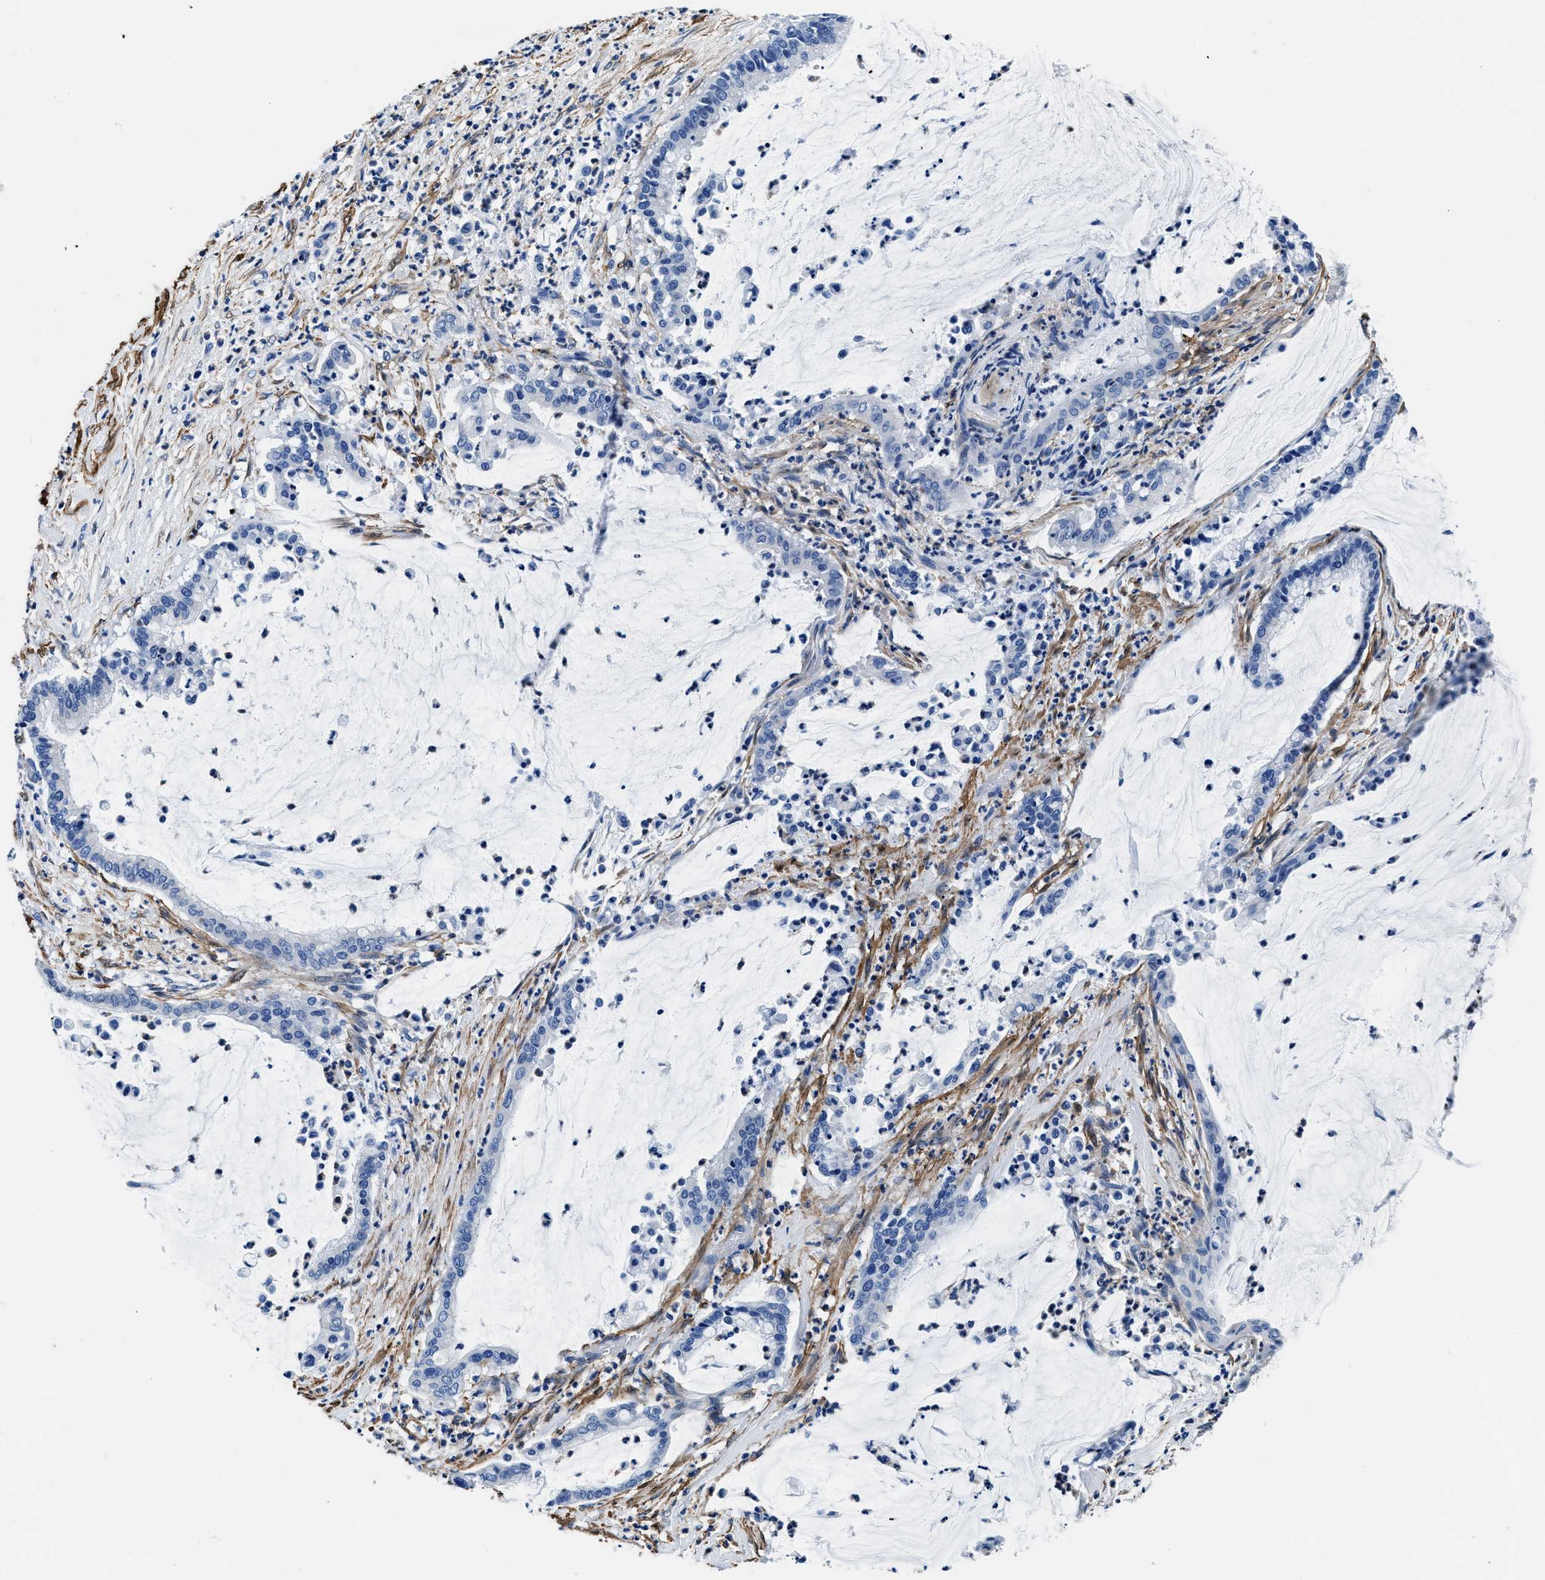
{"staining": {"intensity": "negative", "quantity": "none", "location": "none"}, "tissue": "pancreatic cancer", "cell_type": "Tumor cells", "image_type": "cancer", "snomed": [{"axis": "morphology", "description": "Adenocarcinoma, NOS"}, {"axis": "topography", "description": "Pancreas"}], "caption": "IHC image of neoplastic tissue: adenocarcinoma (pancreatic) stained with DAB reveals no significant protein positivity in tumor cells.", "gene": "TEX261", "patient": {"sex": "male", "age": 41}}